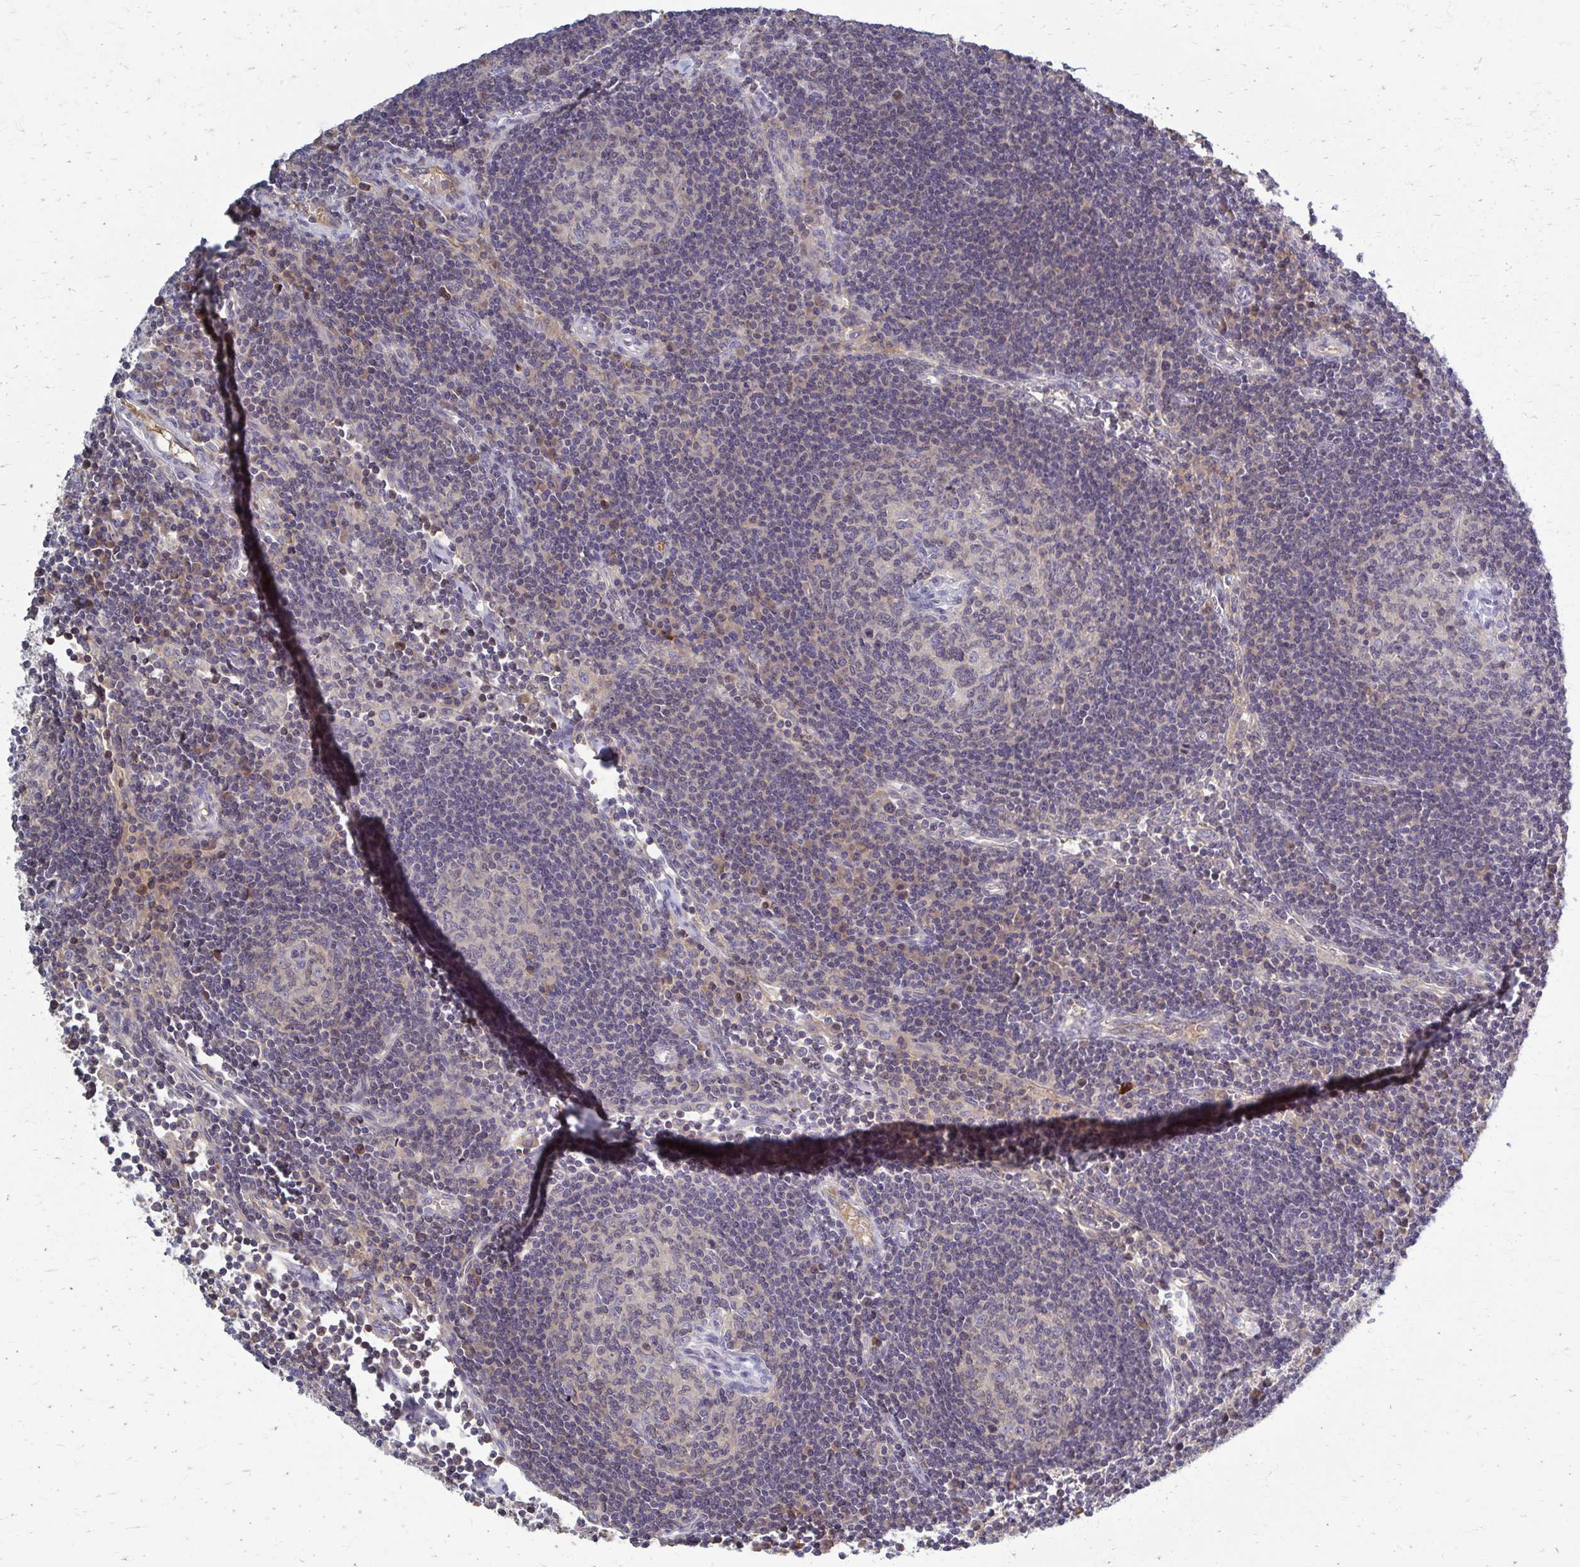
{"staining": {"intensity": "weak", "quantity": "<25%", "location": "cytoplasmic/membranous"}, "tissue": "lymph node", "cell_type": "Germinal center cells", "image_type": "normal", "snomed": [{"axis": "morphology", "description": "Normal tissue, NOS"}, {"axis": "topography", "description": "Lymph node"}], "caption": "A micrograph of lymph node stained for a protein reveals no brown staining in germinal center cells. The staining was performed using DAB to visualize the protein expression in brown, while the nuclei were stained in blue with hematoxylin (Magnification: 20x).", "gene": "MCRIP2", "patient": {"sex": "male", "age": 67}}